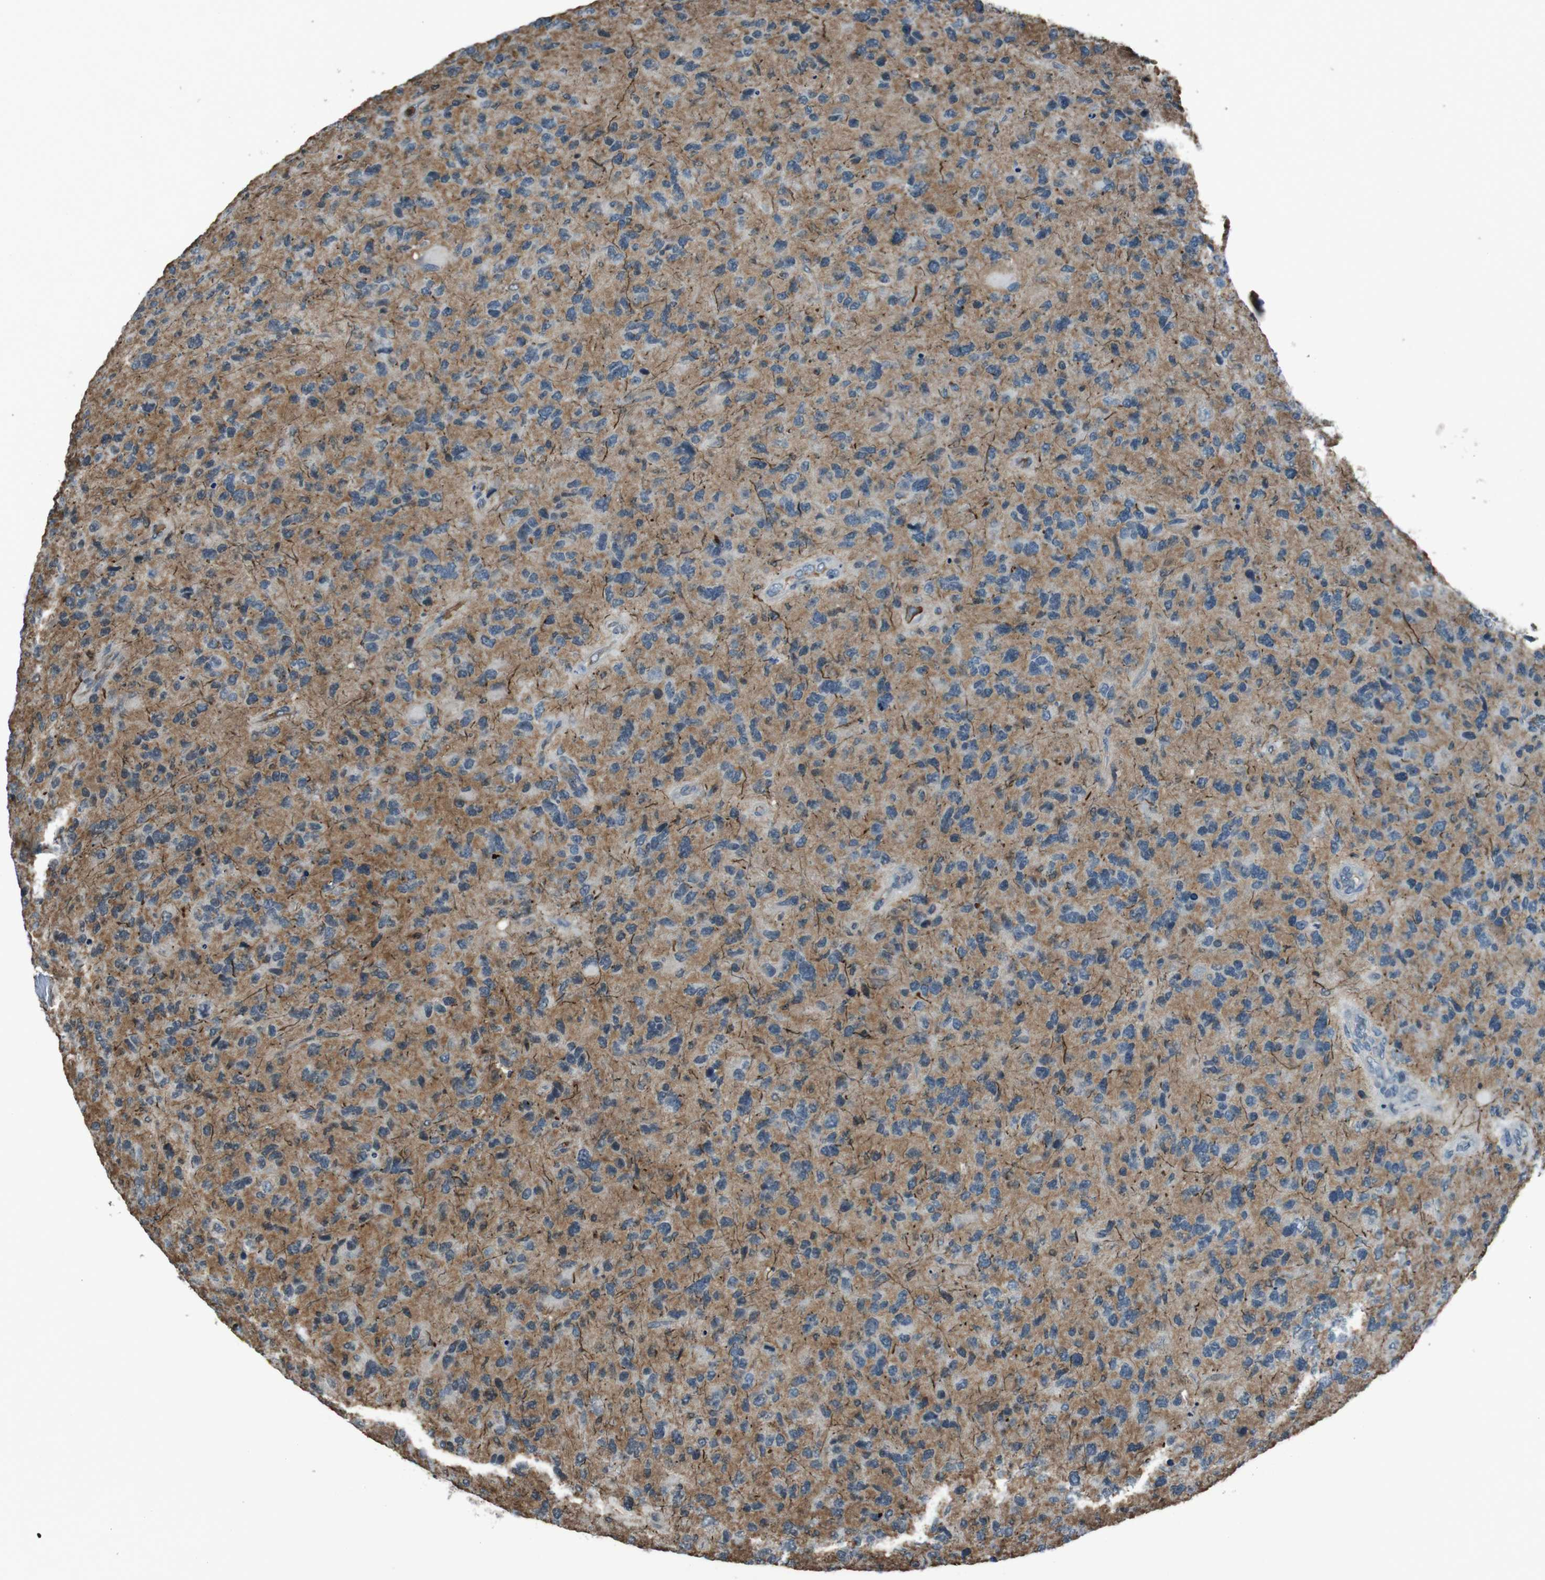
{"staining": {"intensity": "moderate", "quantity": "25%-75%", "location": "cytoplasmic/membranous"}, "tissue": "glioma", "cell_type": "Tumor cells", "image_type": "cancer", "snomed": [{"axis": "morphology", "description": "Glioma, malignant, High grade"}, {"axis": "topography", "description": "Brain"}], "caption": "Glioma tissue demonstrates moderate cytoplasmic/membranous positivity in approximately 25%-75% of tumor cells", "gene": "UGT1A6", "patient": {"sex": "female", "age": 58}}